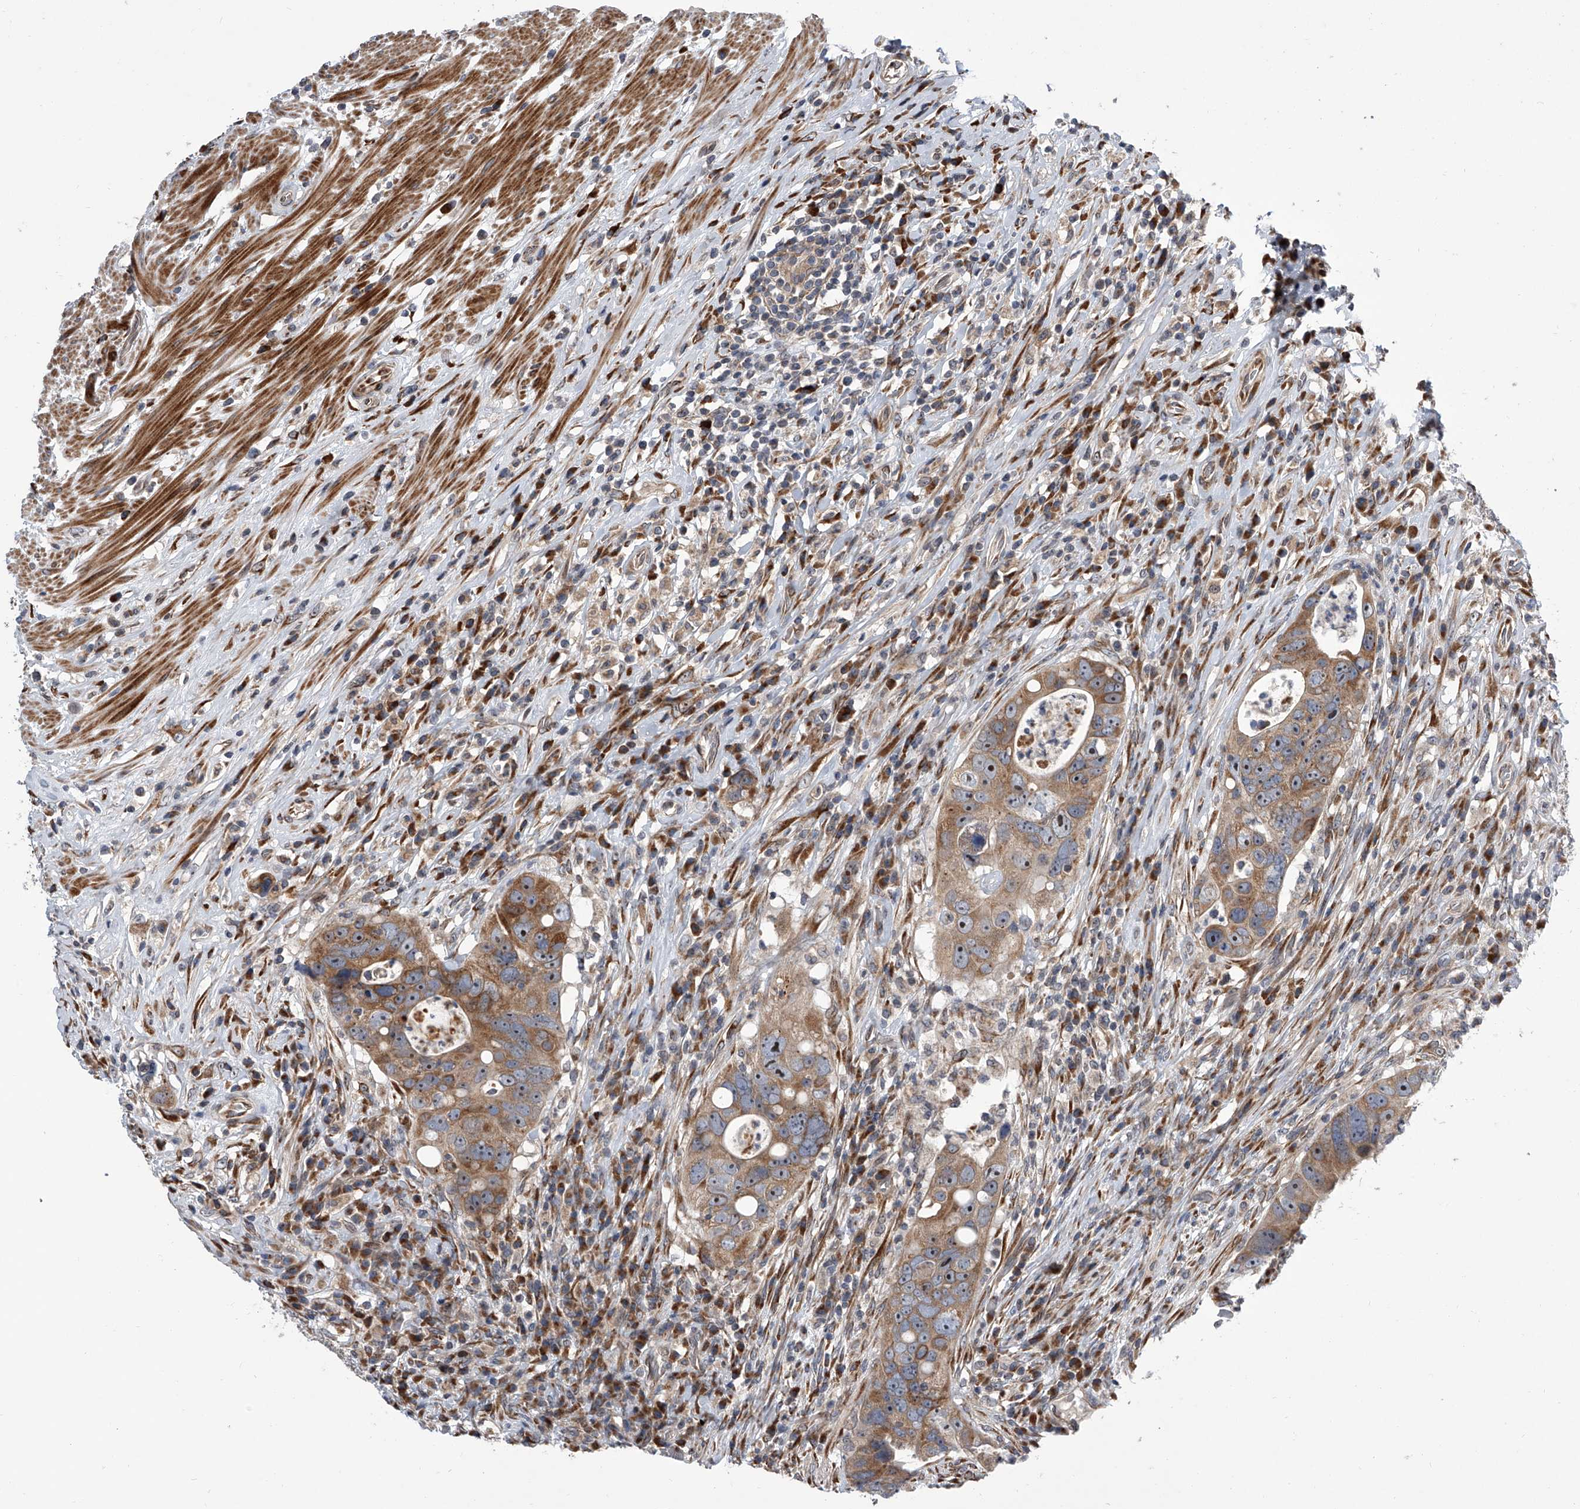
{"staining": {"intensity": "moderate", "quantity": ">75%", "location": "cytoplasmic/membranous"}, "tissue": "colorectal cancer", "cell_type": "Tumor cells", "image_type": "cancer", "snomed": [{"axis": "morphology", "description": "Adenocarcinoma, NOS"}, {"axis": "topography", "description": "Rectum"}], "caption": "High-magnification brightfield microscopy of adenocarcinoma (colorectal) stained with DAB (3,3'-diaminobenzidine) (brown) and counterstained with hematoxylin (blue). tumor cells exhibit moderate cytoplasmic/membranous staining is present in approximately>75% of cells. (DAB = brown stain, brightfield microscopy at high magnification).", "gene": "DLGAP2", "patient": {"sex": "male", "age": 59}}